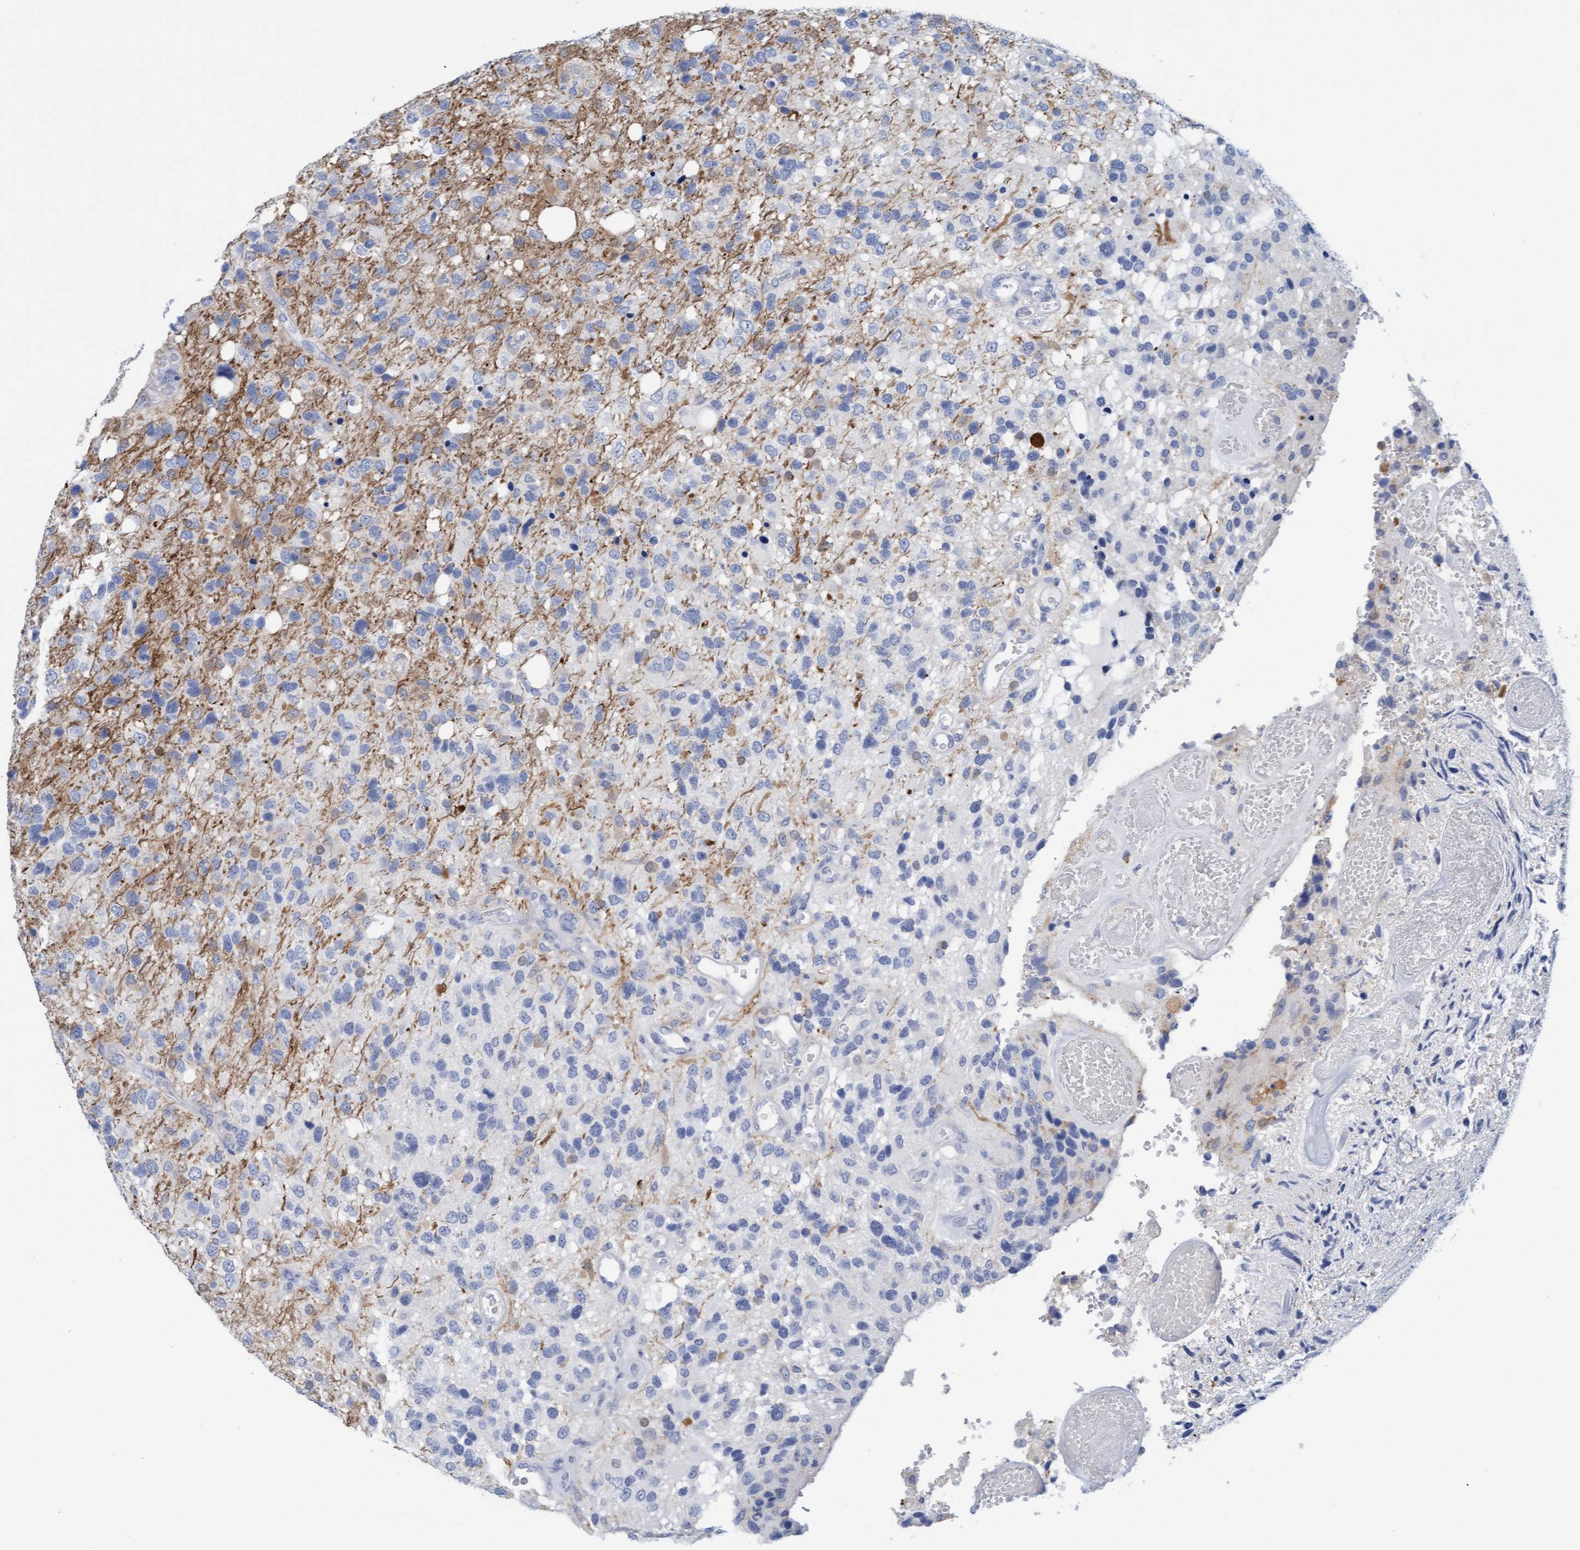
{"staining": {"intensity": "negative", "quantity": "none", "location": "none"}, "tissue": "glioma", "cell_type": "Tumor cells", "image_type": "cancer", "snomed": [{"axis": "morphology", "description": "Glioma, malignant, High grade"}, {"axis": "topography", "description": "Brain"}], "caption": "The immunohistochemistry histopathology image has no significant positivity in tumor cells of glioma tissue.", "gene": "KLHL11", "patient": {"sex": "female", "age": 58}}